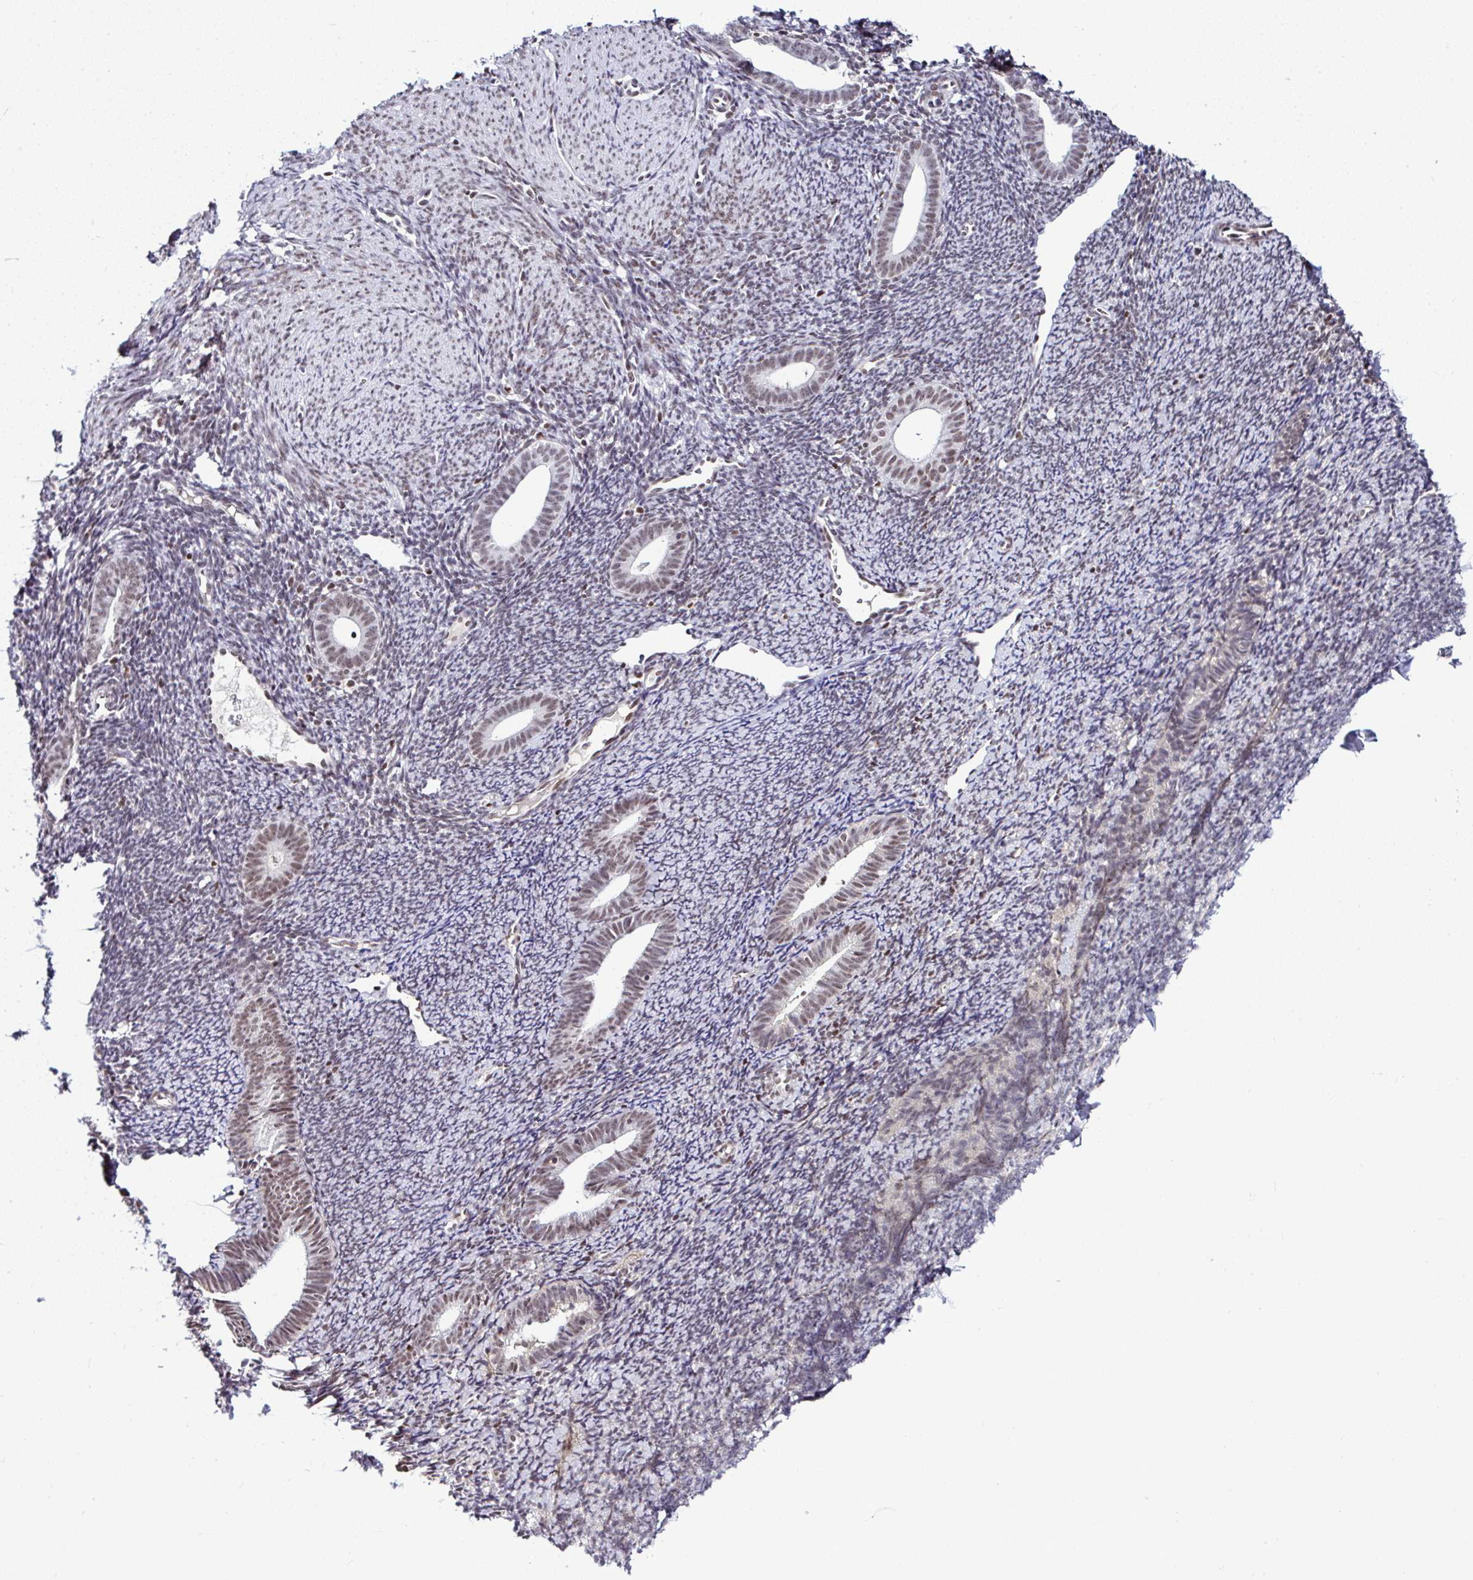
{"staining": {"intensity": "moderate", "quantity": "<25%", "location": "nuclear"}, "tissue": "endometrium", "cell_type": "Cells in endometrial stroma", "image_type": "normal", "snomed": [{"axis": "morphology", "description": "Normal tissue, NOS"}, {"axis": "topography", "description": "Endometrium"}], "caption": "Immunohistochemistry (IHC) photomicrograph of benign endometrium stained for a protein (brown), which exhibits low levels of moderate nuclear expression in approximately <25% of cells in endometrial stroma.", "gene": "DR1", "patient": {"sex": "female", "age": 39}}